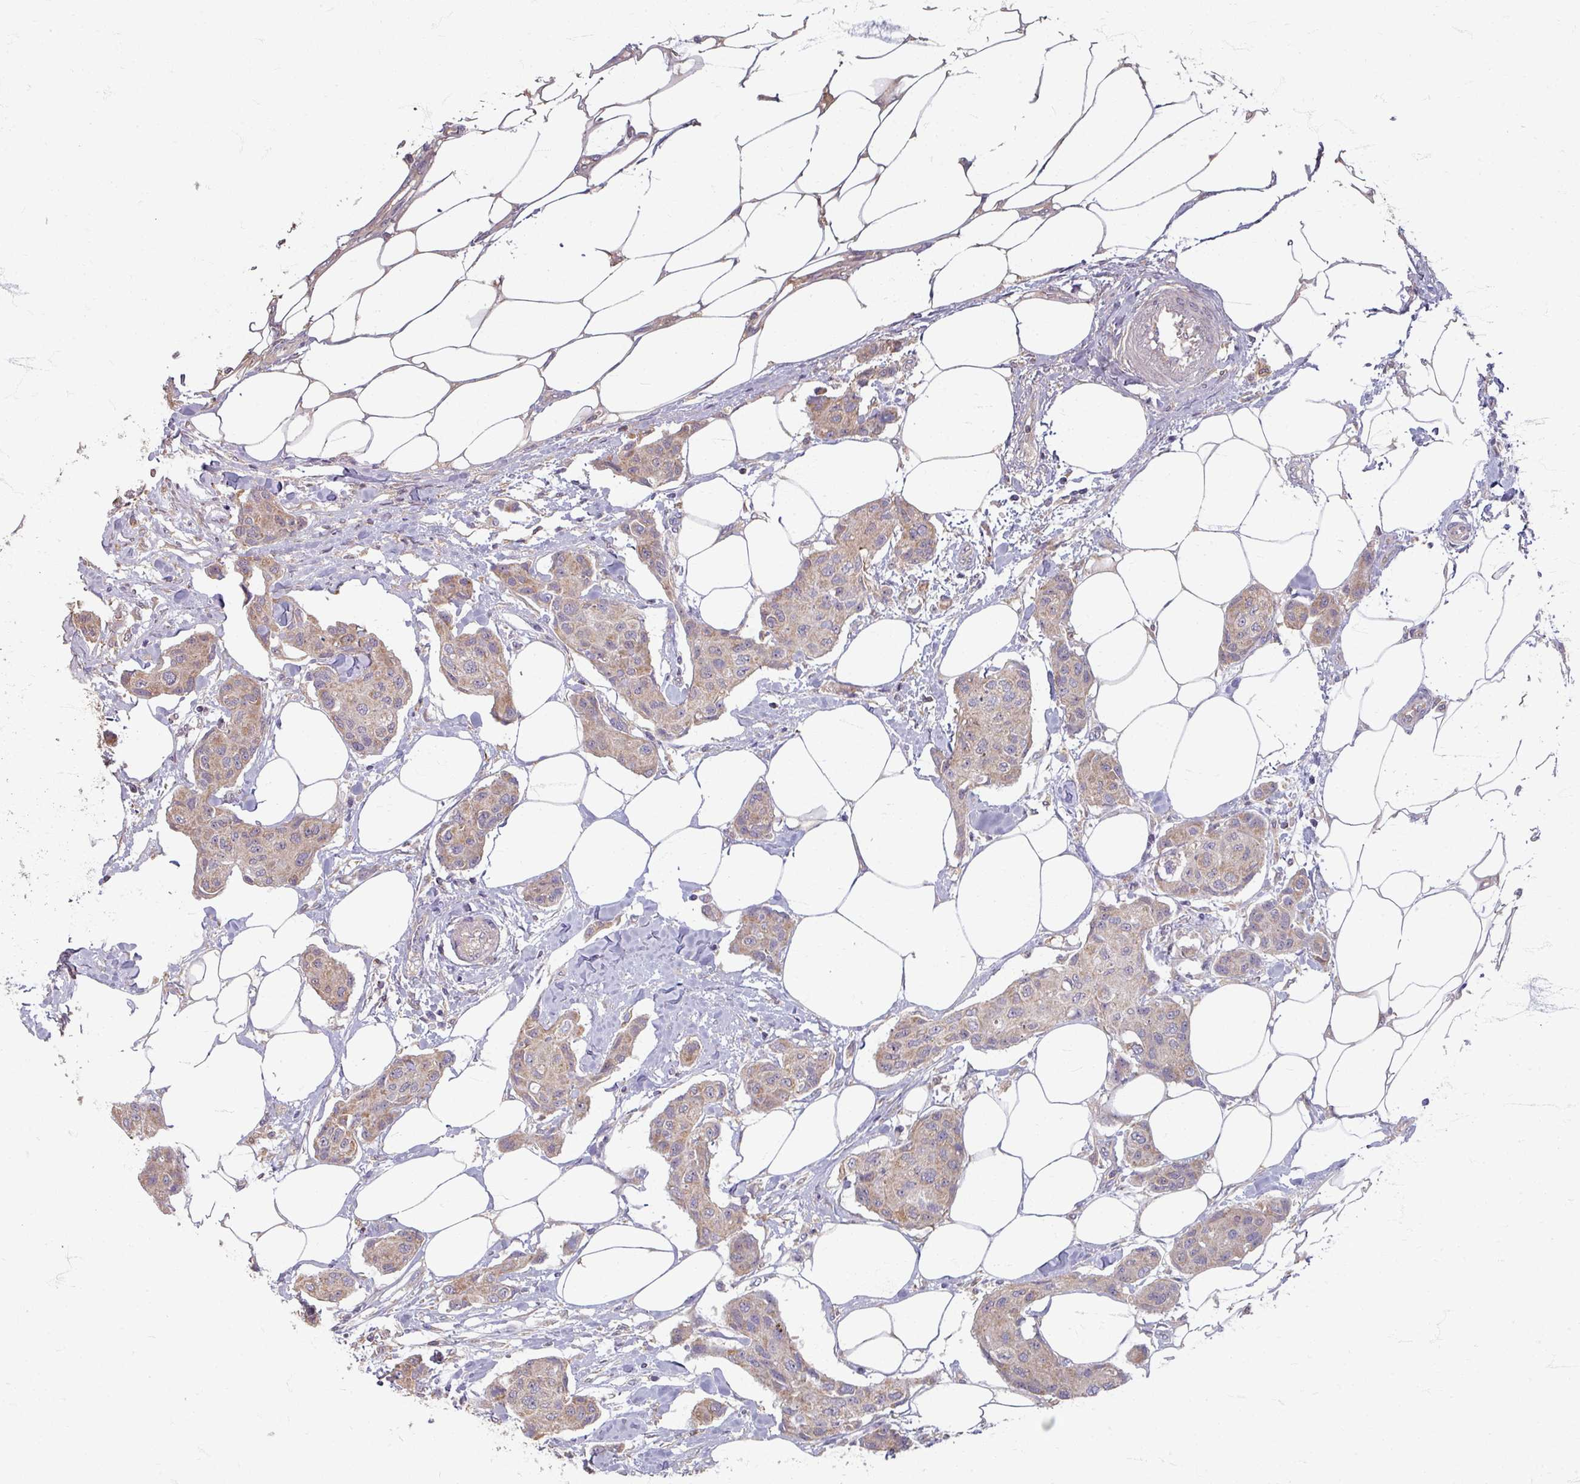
{"staining": {"intensity": "weak", "quantity": "25%-75%", "location": "cytoplasmic/membranous"}, "tissue": "breast cancer", "cell_type": "Tumor cells", "image_type": "cancer", "snomed": [{"axis": "morphology", "description": "Duct carcinoma"}, {"axis": "topography", "description": "Breast"}, {"axis": "topography", "description": "Lymph node"}], "caption": "There is low levels of weak cytoplasmic/membranous expression in tumor cells of breast cancer (invasive ductal carcinoma), as demonstrated by immunohistochemical staining (brown color).", "gene": "STAM", "patient": {"sex": "female", "age": 80}}